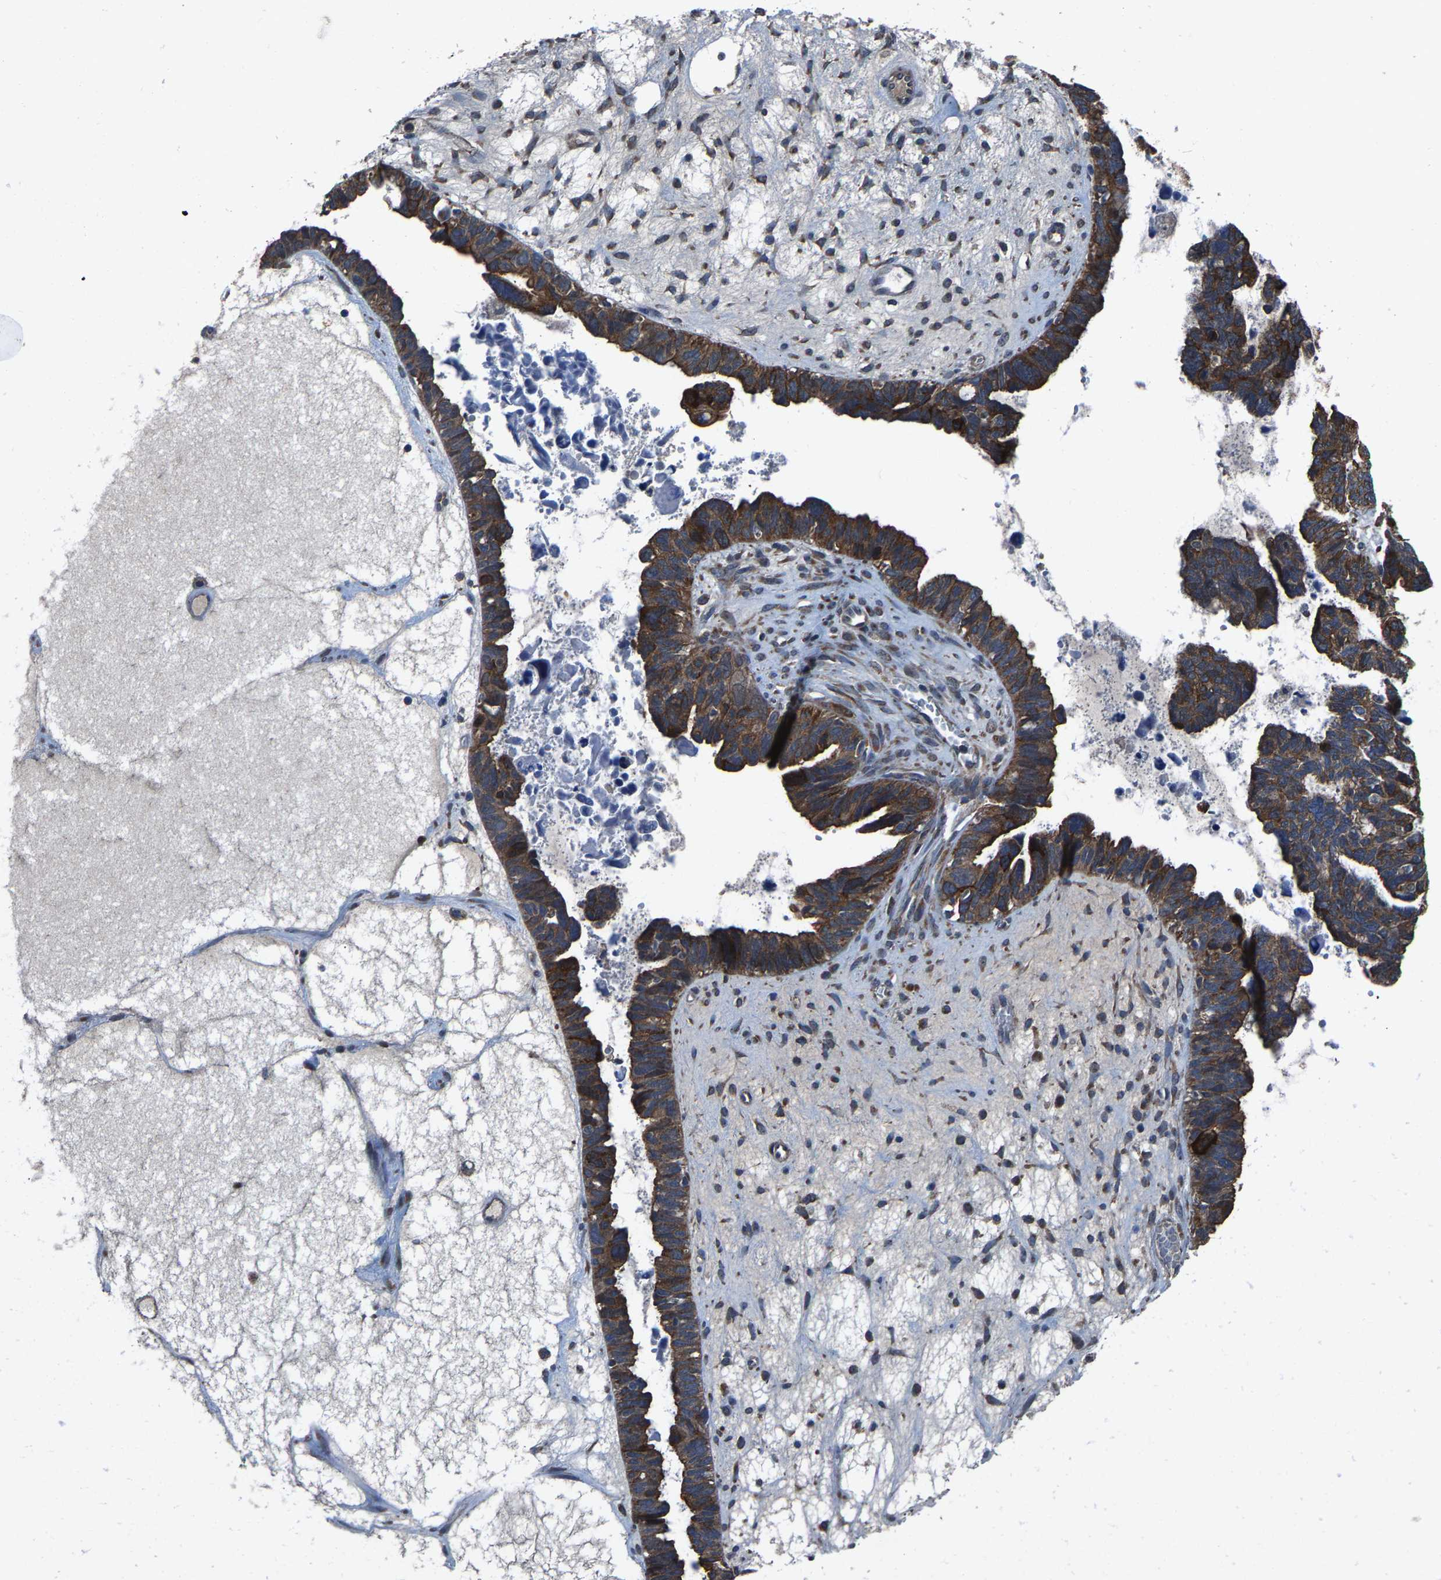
{"staining": {"intensity": "strong", "quantity": ">75%", "location": "cytoplasmic/membranous"}, "tissue": "ovarian cancer", "cell_type": "Tumor cells", "image_type": "cancer", "snomed": [{"axis": "morphology", "description": "Cystadenocarcinoma, serous, NOS"}, {"axis": "topography", "description": "Ovary"}], "caption": "IHC of ovarian cancer demonstrates high levels of strong cytoplasmic/membranous staining in about >75% of tumor cells. Using DAB (3,3'-diaminobenzidine) (brown) and hematoxylin (blue) stains, captured at high magnification using brightfield microscopy.", "gene": "PDP1", "patient": {"sex": "female", "age": 79}}